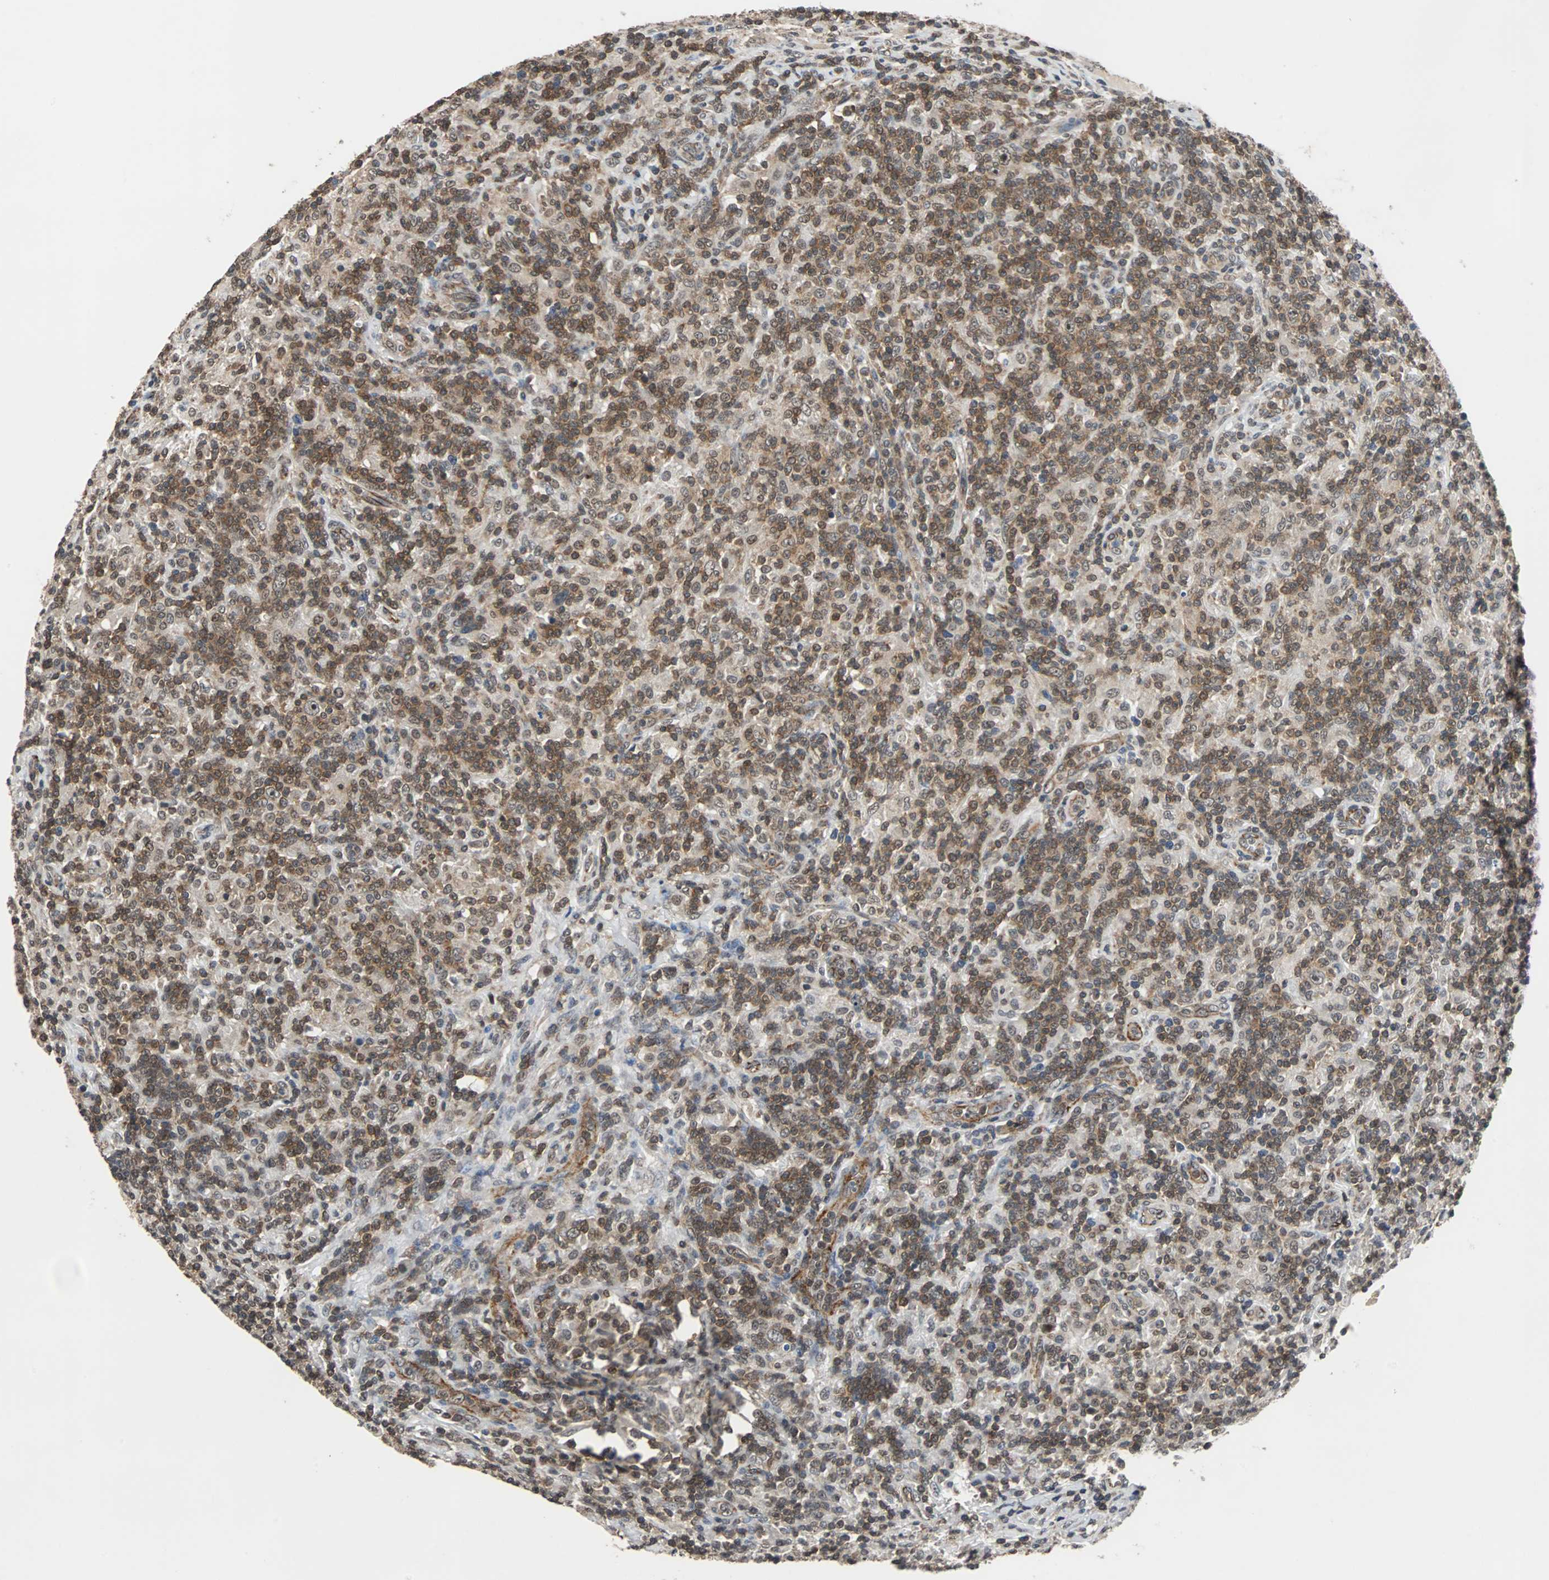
{"staining": {"intensity": "moderate", "quantity": ">75%", "location": "cytoplasmic/membranous"}, "tissue": "lymphoma", "cell_type": "Tumor cells", "image_type": "cancer", "snomed": [{"axis": "morphology", "description": "Hodgkin's disease, NOS"}, {"axis": "topography", "description": "Lymph node"}], "caption": "Protein staining of lymphoma tissue shows moderate cytoplasmic/membranous staining in about >75% of tumor cells.", "gene": "LSR", "patient": {"sex": "male", "age": 70}}